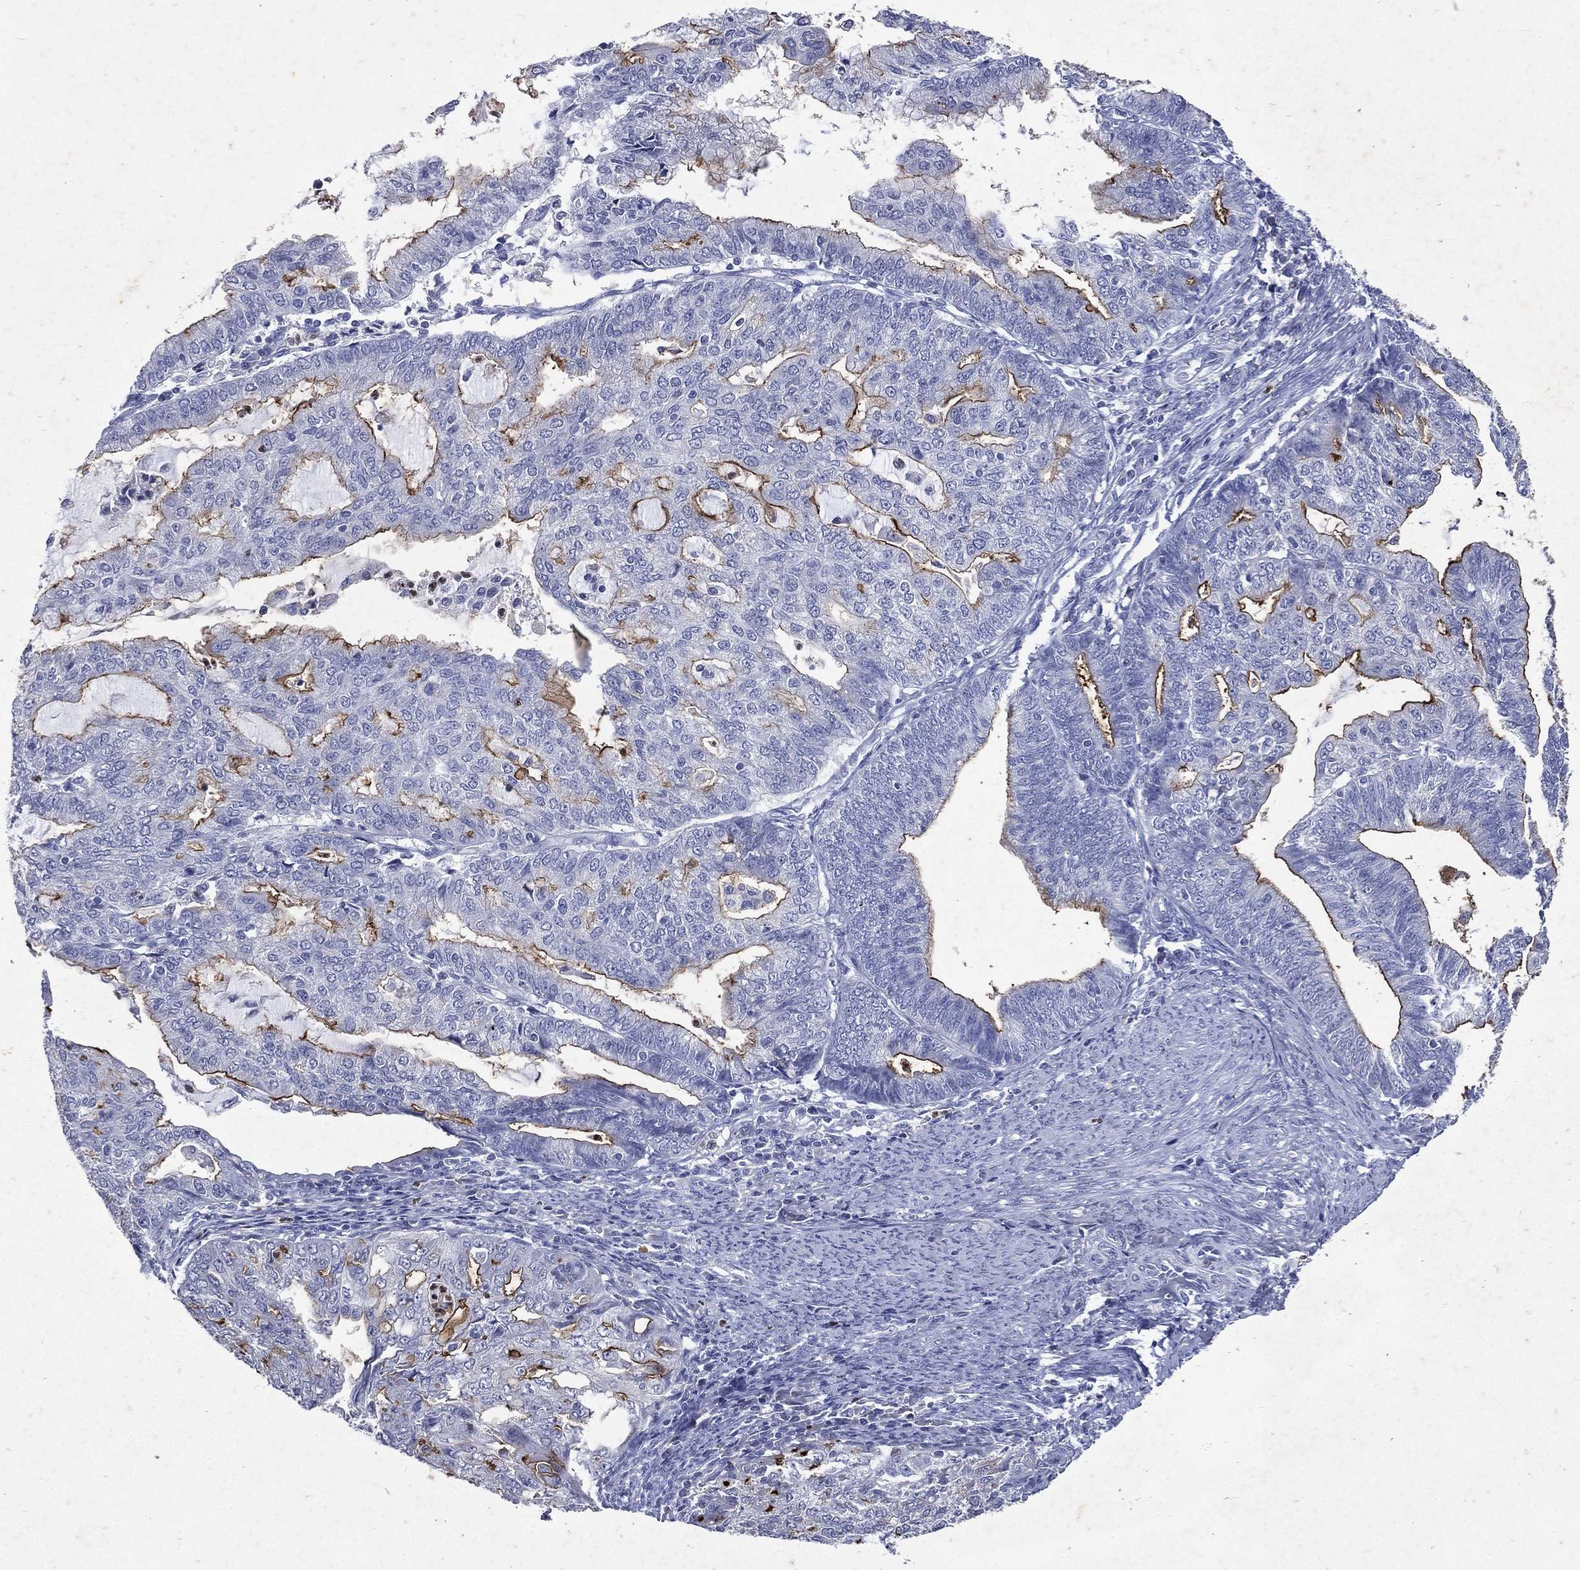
{"staining": {"intensity": "strong", "quantity": "<25%", "location": "cytoplasmic/membranous"}, "tissue": "endometrial cancer", "cell_type": "Tumor cells", "image_type": "cancer", "snomed": [{"axis": "morphology", "description": "Adenocarcinoma, NOS"}, {"axis": "topography", "description": "Endometrium"}], "caption": "Tumor cells reveal medium levels of strong cytoplasmic/membranous staining in about <25% of cells in endometrial cancer.", "gene": "SLC34A2", "patient": {"sex": "female", "age": 82}}